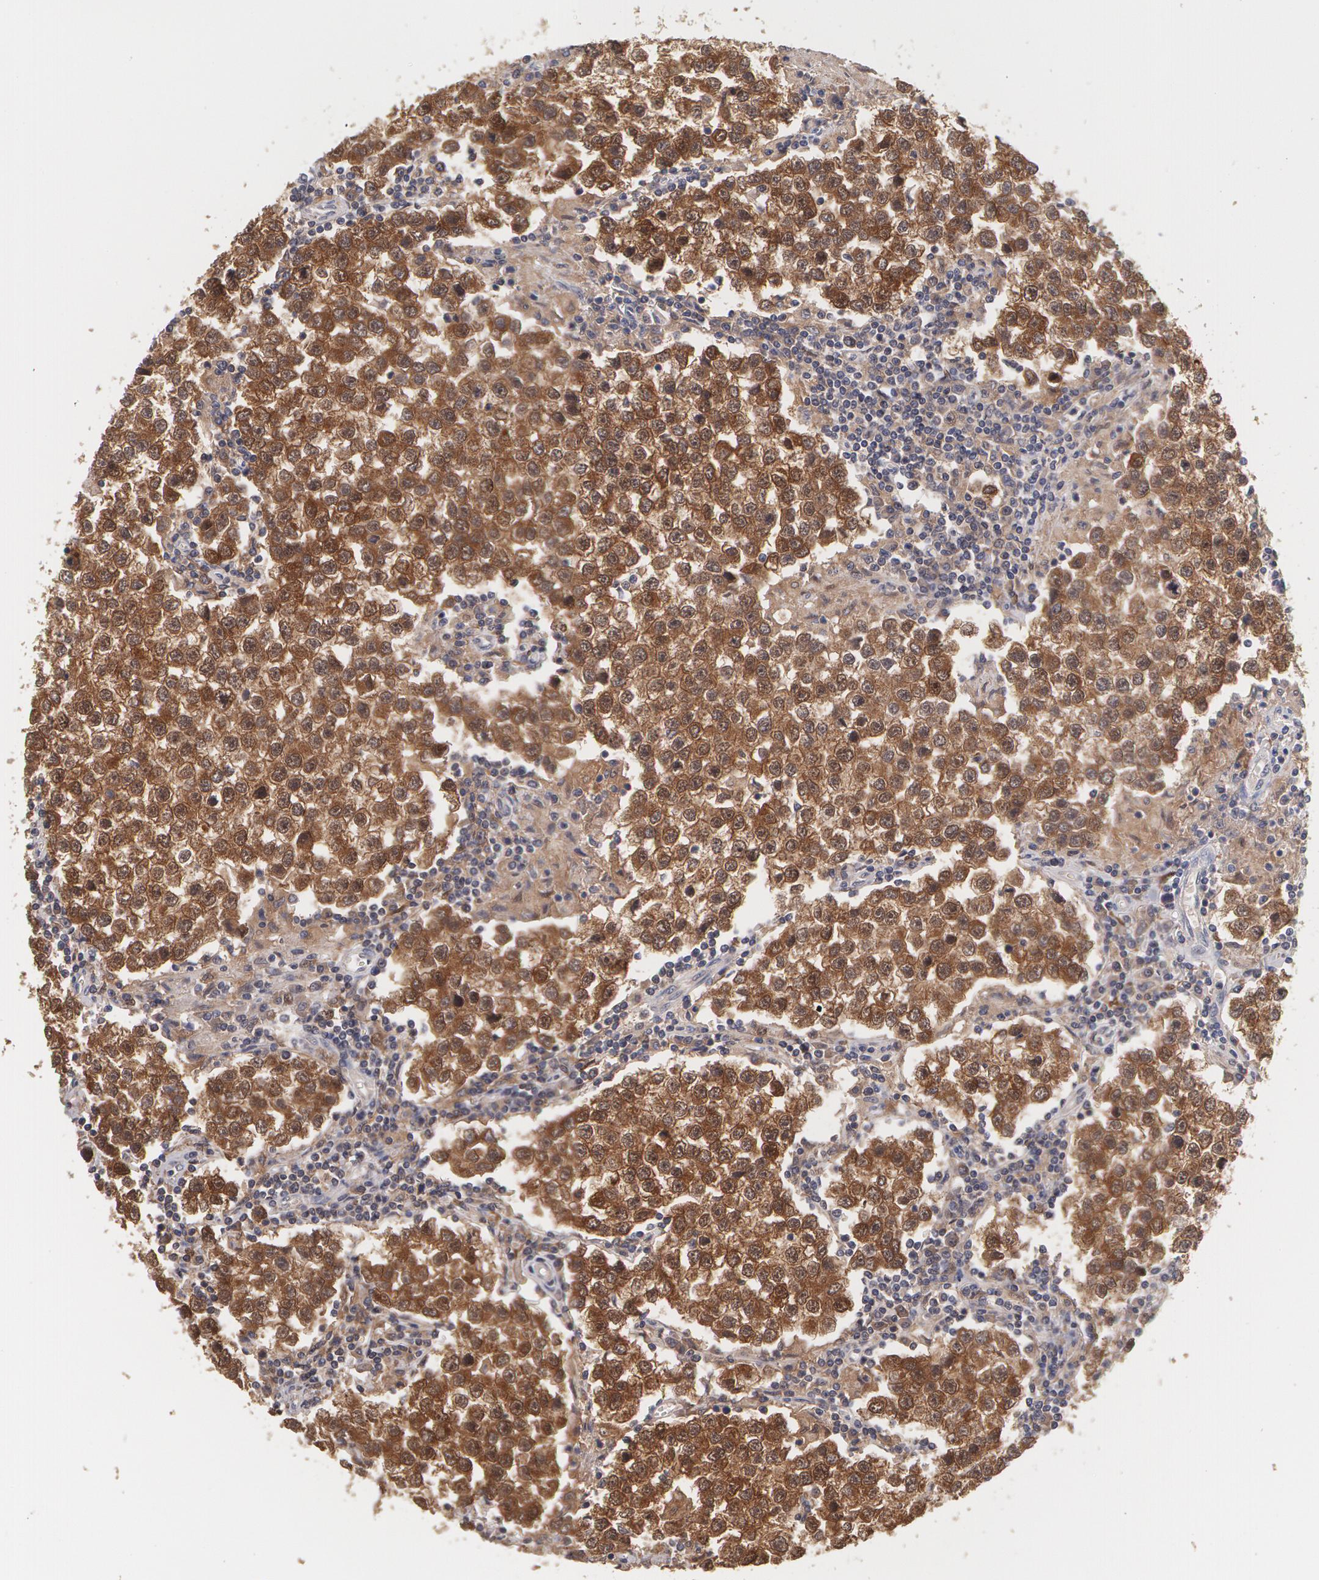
{"staining": {"intensity": "moderate", "quantity": ">75%", "location": "cytoplasmic/membranous"}, "tissue": "testis cancer", "cell_type": "Tumor cells", "image_type": "cancer", "snomed": [{"axis": "morphology", "description": "Seminoma, NOS"}, {"axis": "topography", "description": "Testis"}], "caption": "Immunohistochemistry of human seminoma (testis) reveals medium levels of moderate cytoplasmic/membranous staining in about >75% of tumor cells. The staining was performed using DAB to visualize the protein expression in brown, while the nuclei were stained in blue with hematoxylin (Magnification: 20x).", "gene": "TXNRD1", "patient": {"sex": "male", "age": 36}}